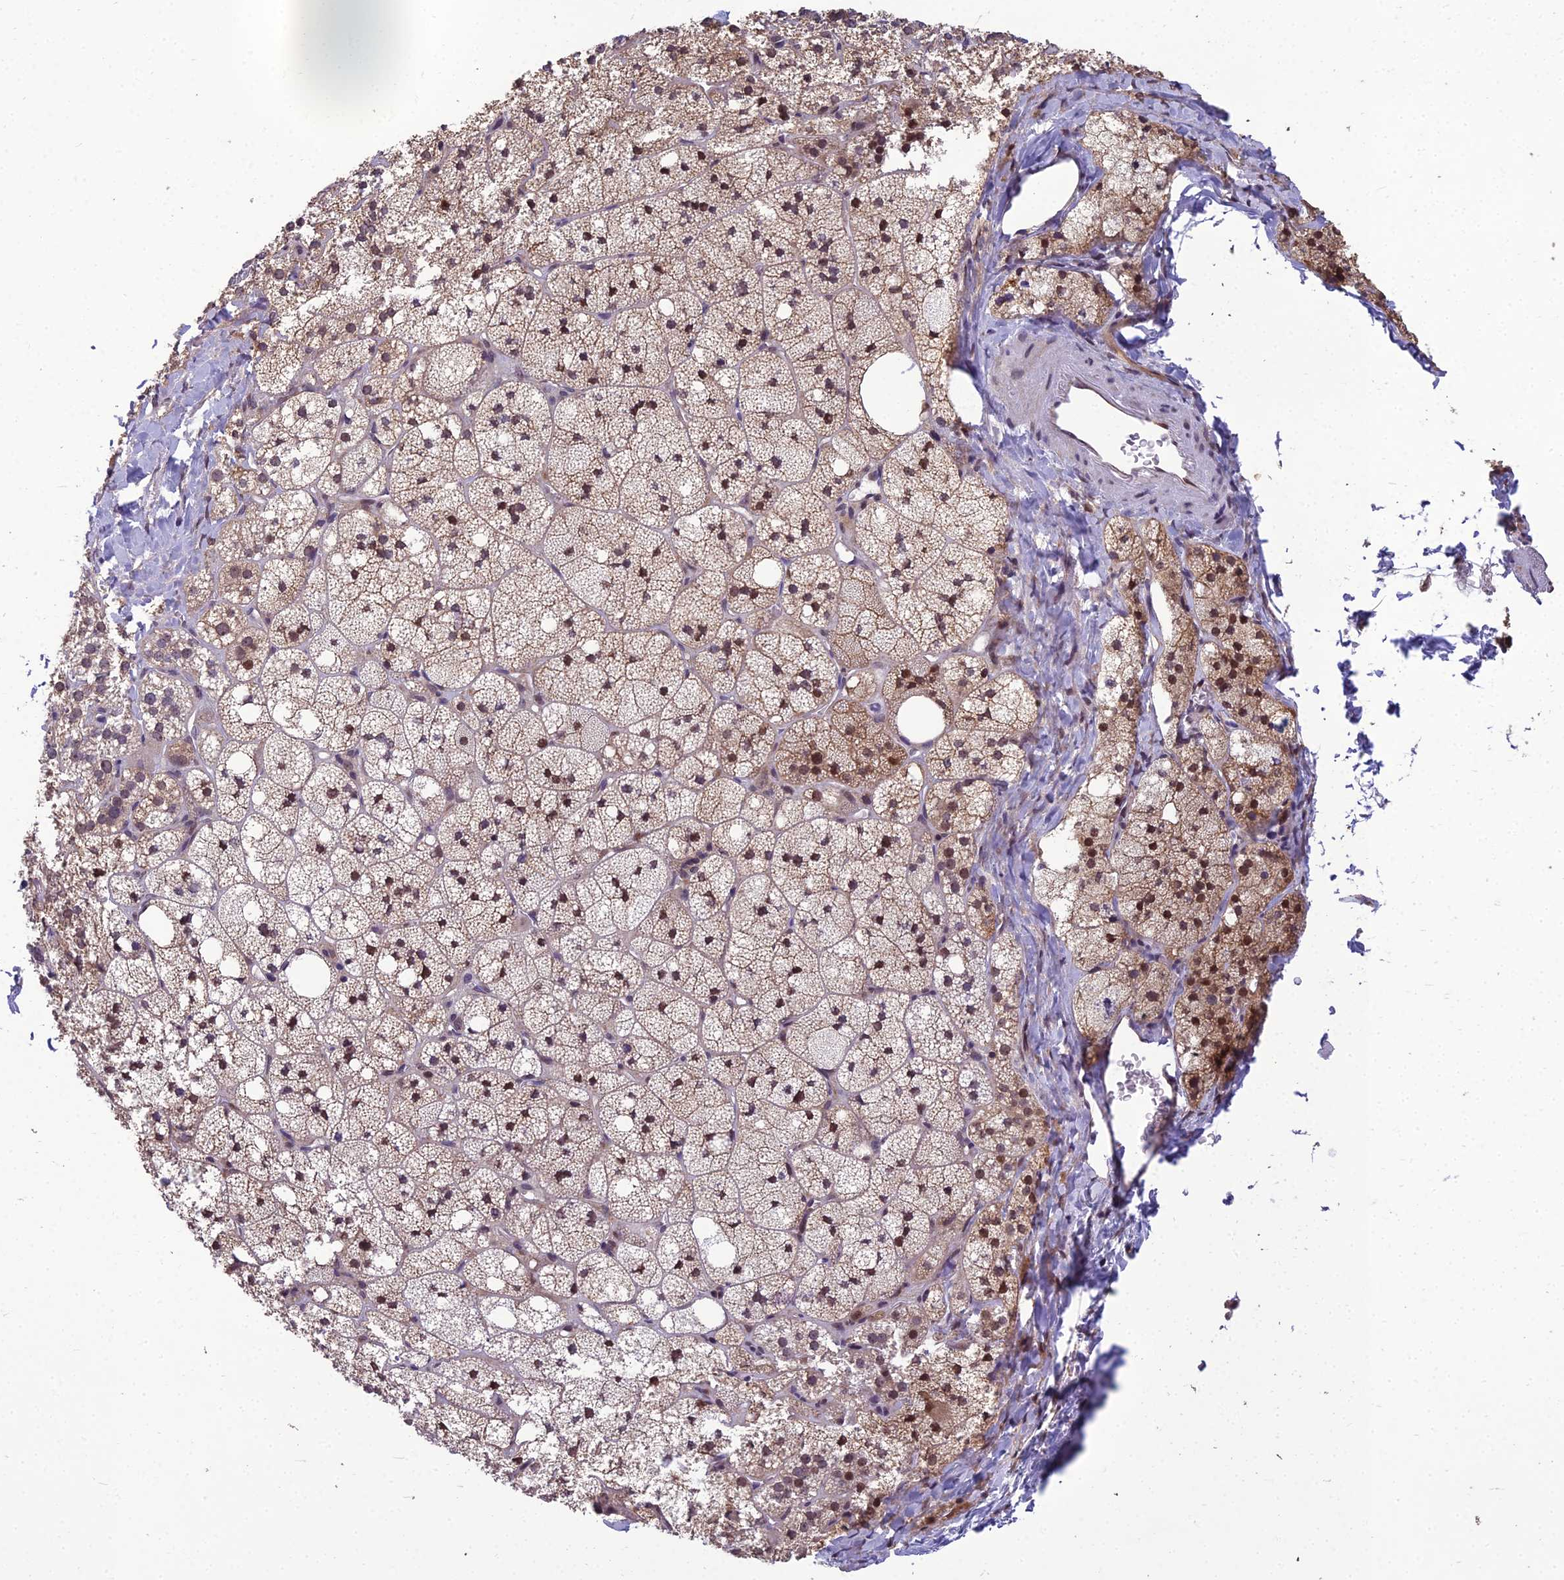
{"staining": {"intensity": "moderate", "quantity": "25%-75%", "location": "cytoplasmic/membranous"}, "tissue": "adrenal gland", "cell_type": "Glandular cells", "image_type": "normal", "snomed": [{"axis": "morphology", "description": "Normal tissue, NOS"}, {"axis": "topography", "description": "Adrenal gland"}], "caption": "The micrograph displays immunohistochemical staining of benign adrenal gland. There is moderate cytoplasmic/membranous staining is present in approximately 25%-75% of glandular cells.", "gene": "GRWD1", "patient": {"sex": "male", "age": 61}}